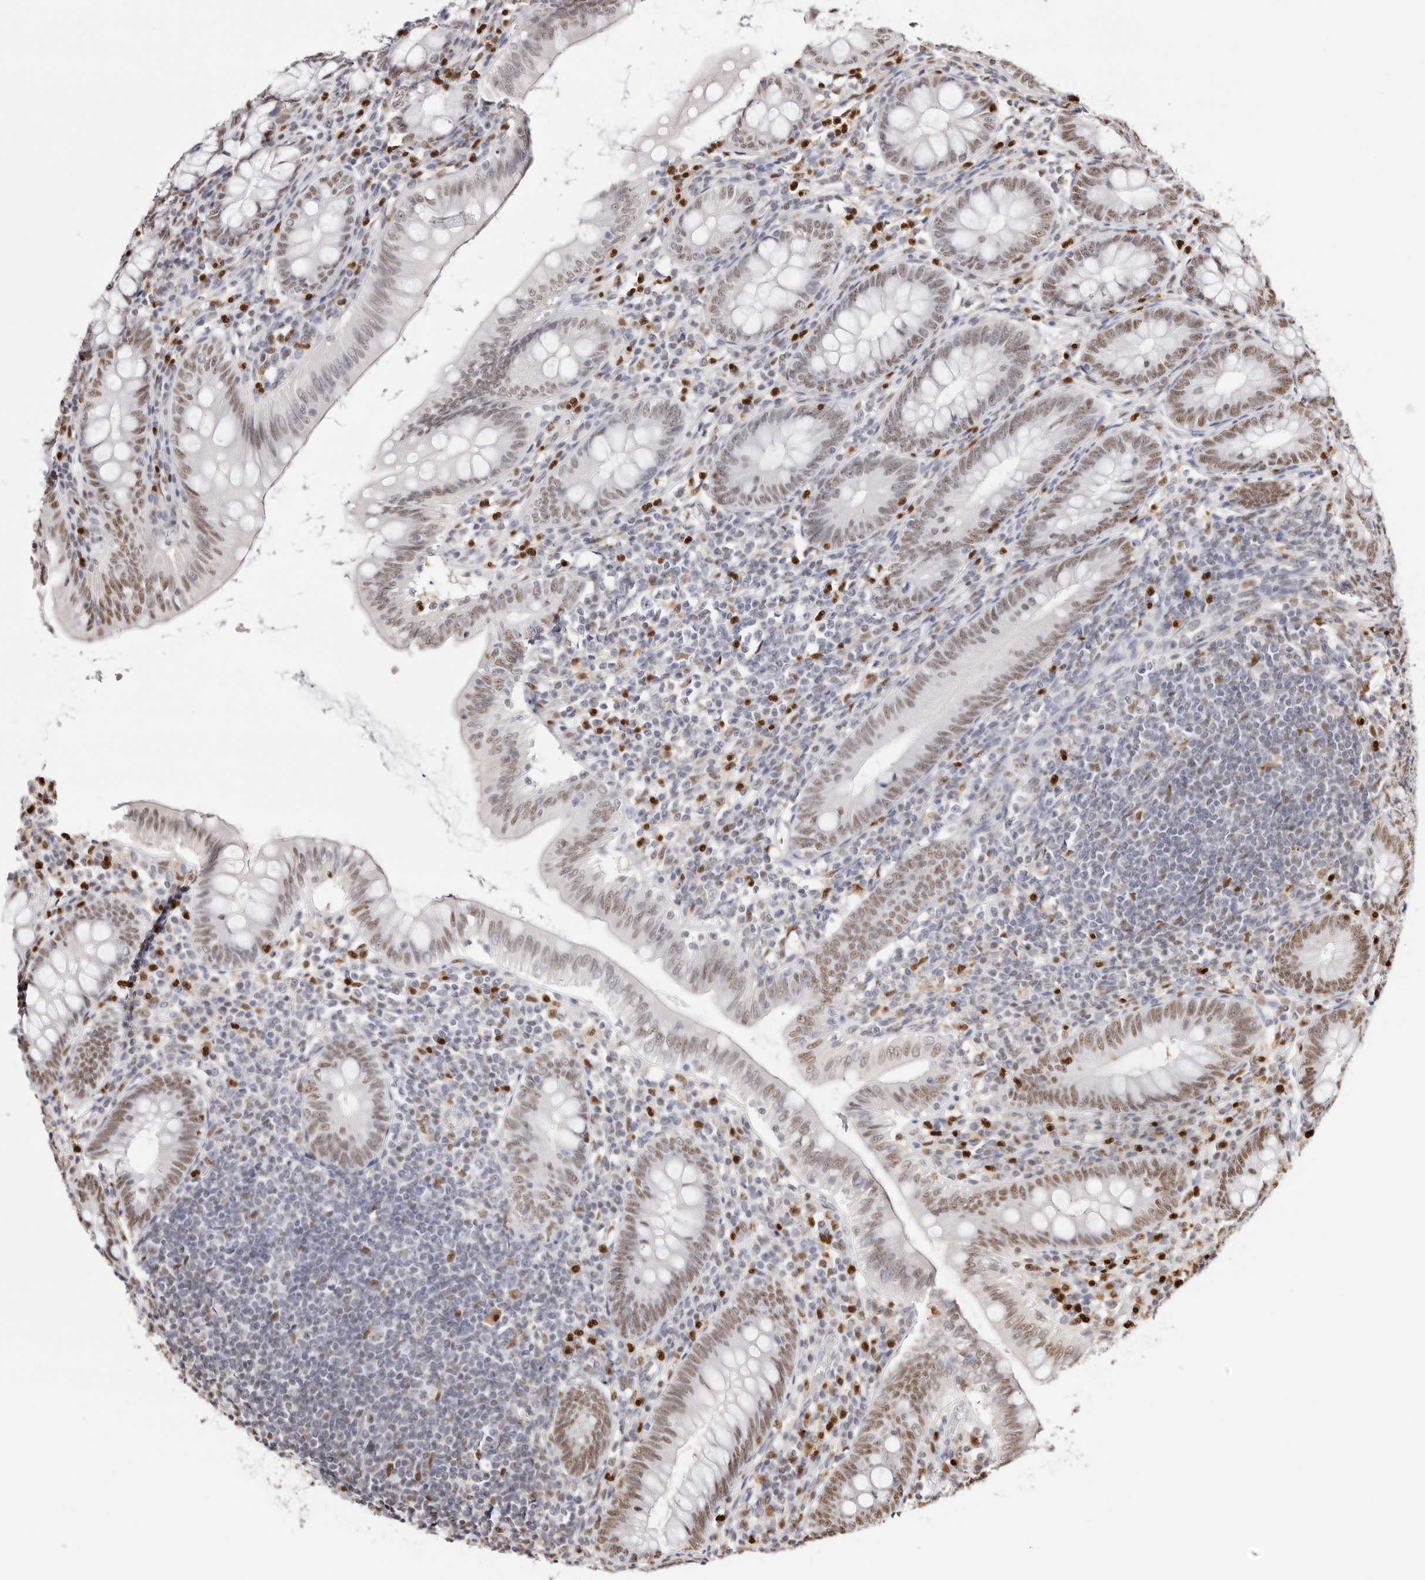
{"staining": {"intensity": "moderate", "quantity": ">75%", "location": "nuclear"}, "tissue": "appendix", "cell_type": "Glandular cells", "image_type": "normal", "snomed": [{"axis": "morphology", "description": "Normal tissue, NOS"}, {"axis": "topography", "description": "Appendix"}], "caption": "Moderate nuclear staining is identified in about >75% of glandular cells in unremarkable appendix.", "gene": "TKT", "patient": {"sex": "male", "age": 14}}